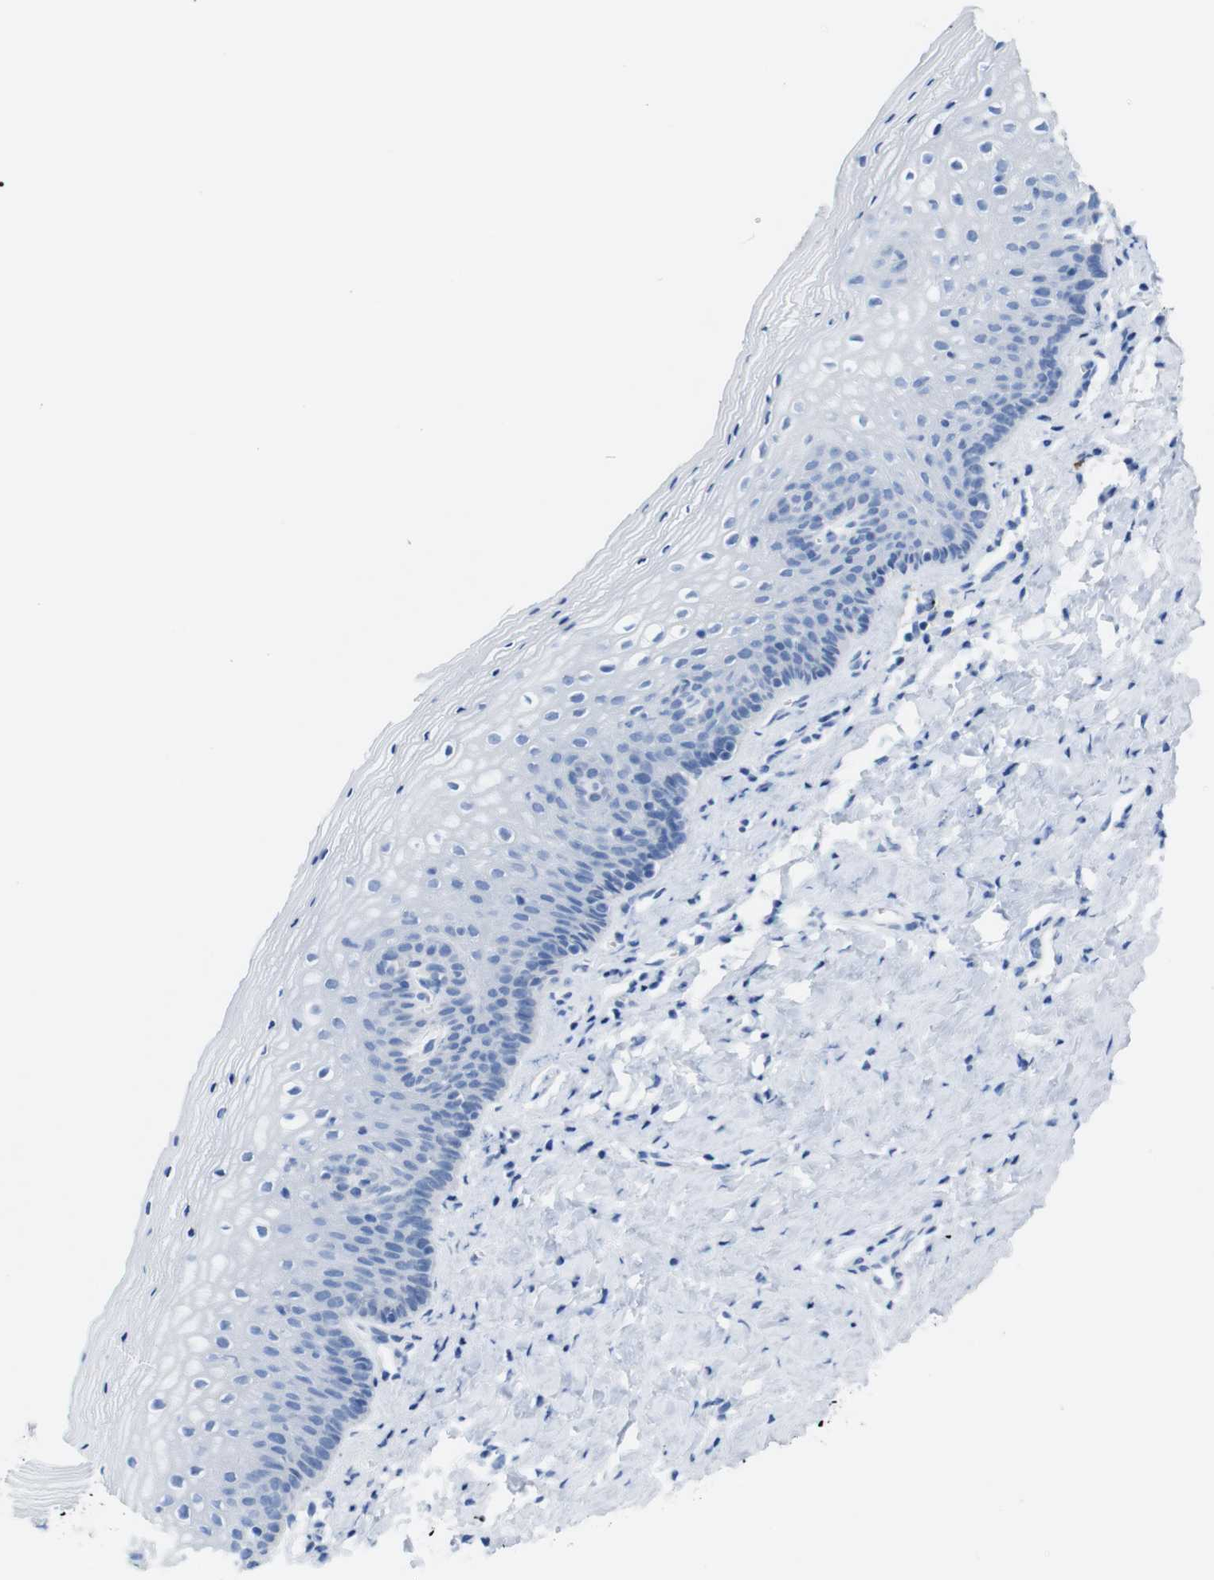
{"staining": {"intensity": "negative", "quantity": "none", "location": "none"}, "tissue": "vagina", "cell_type": "Squamous epithelial cells", "image_type": "normal", "snomed": [{"axis": "morphology", "description": "Normal tissue, NOS"}, {"axis": "topography", "description": "Vagina"}], "caption": "A high-resolution image shows immunohistochemistry staining of normal vagina, which shows no significant positivity in squamous epithelial cells.", "gene": "LAG3", "patient": {"sex": "female", "age": 46}}